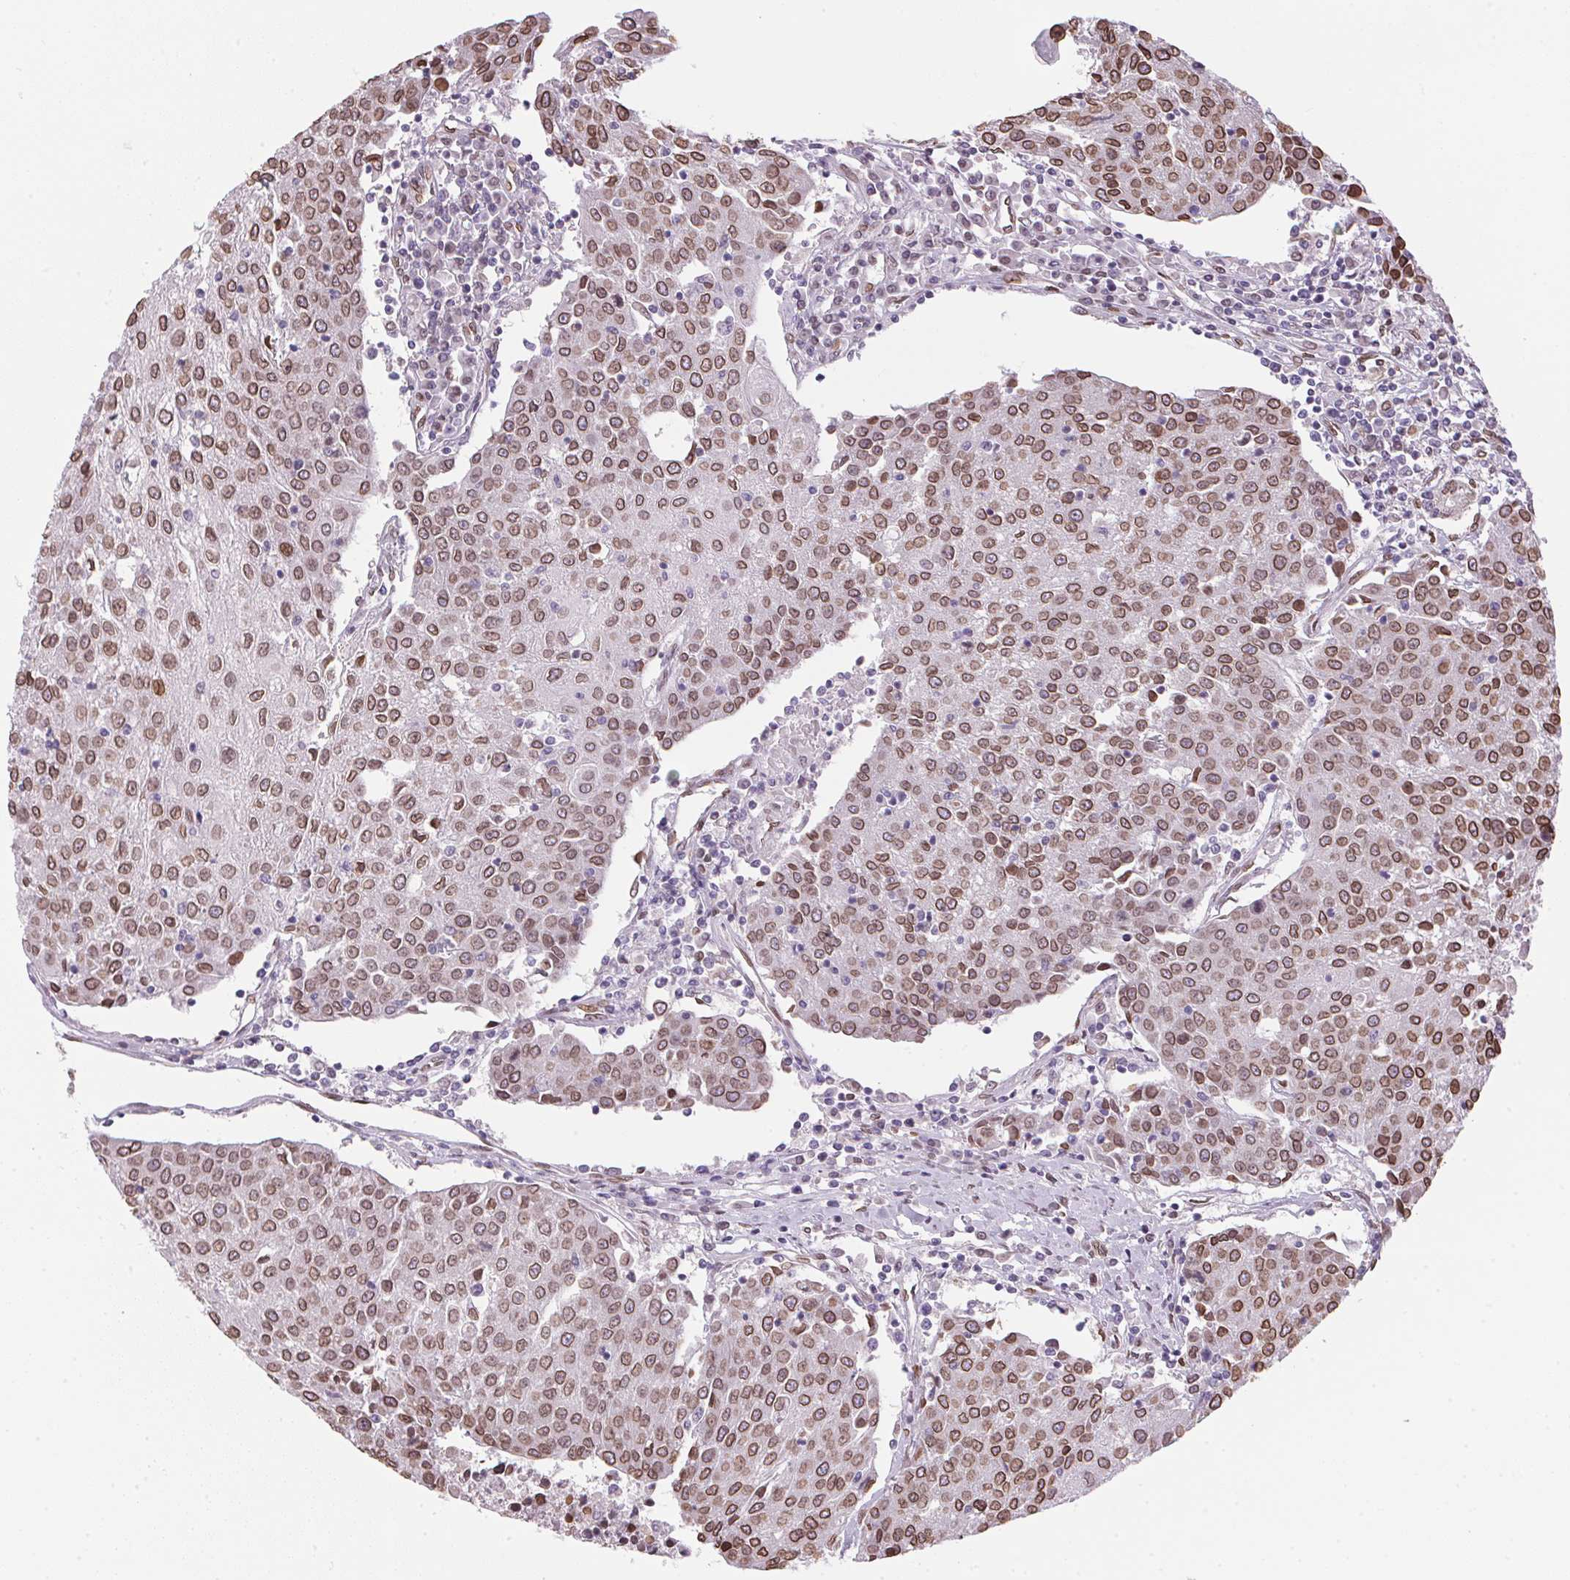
{"staining": {"intensity": "moderate", "quantity": ">75%", "location": "cytoplasmic/membranous,nuclear"}, "tissue": "urothelial cancer", "cell_type": "Tumor cells", "image_type": "cancer", "snomed": [{"axis": "morphology", "description": "Urothelial carcinoma, High grade"}, {"axis": "topography", "description": "Urinary bladder"}], "caption": "Tumor cells demonstrate medium levels of moderate cytoplasmic/membranous and nuclear expression in about >75% of cells in human urothelial cancer.", "gene": "TMEM175", "patient": {"sex": "female", "age": 85}}